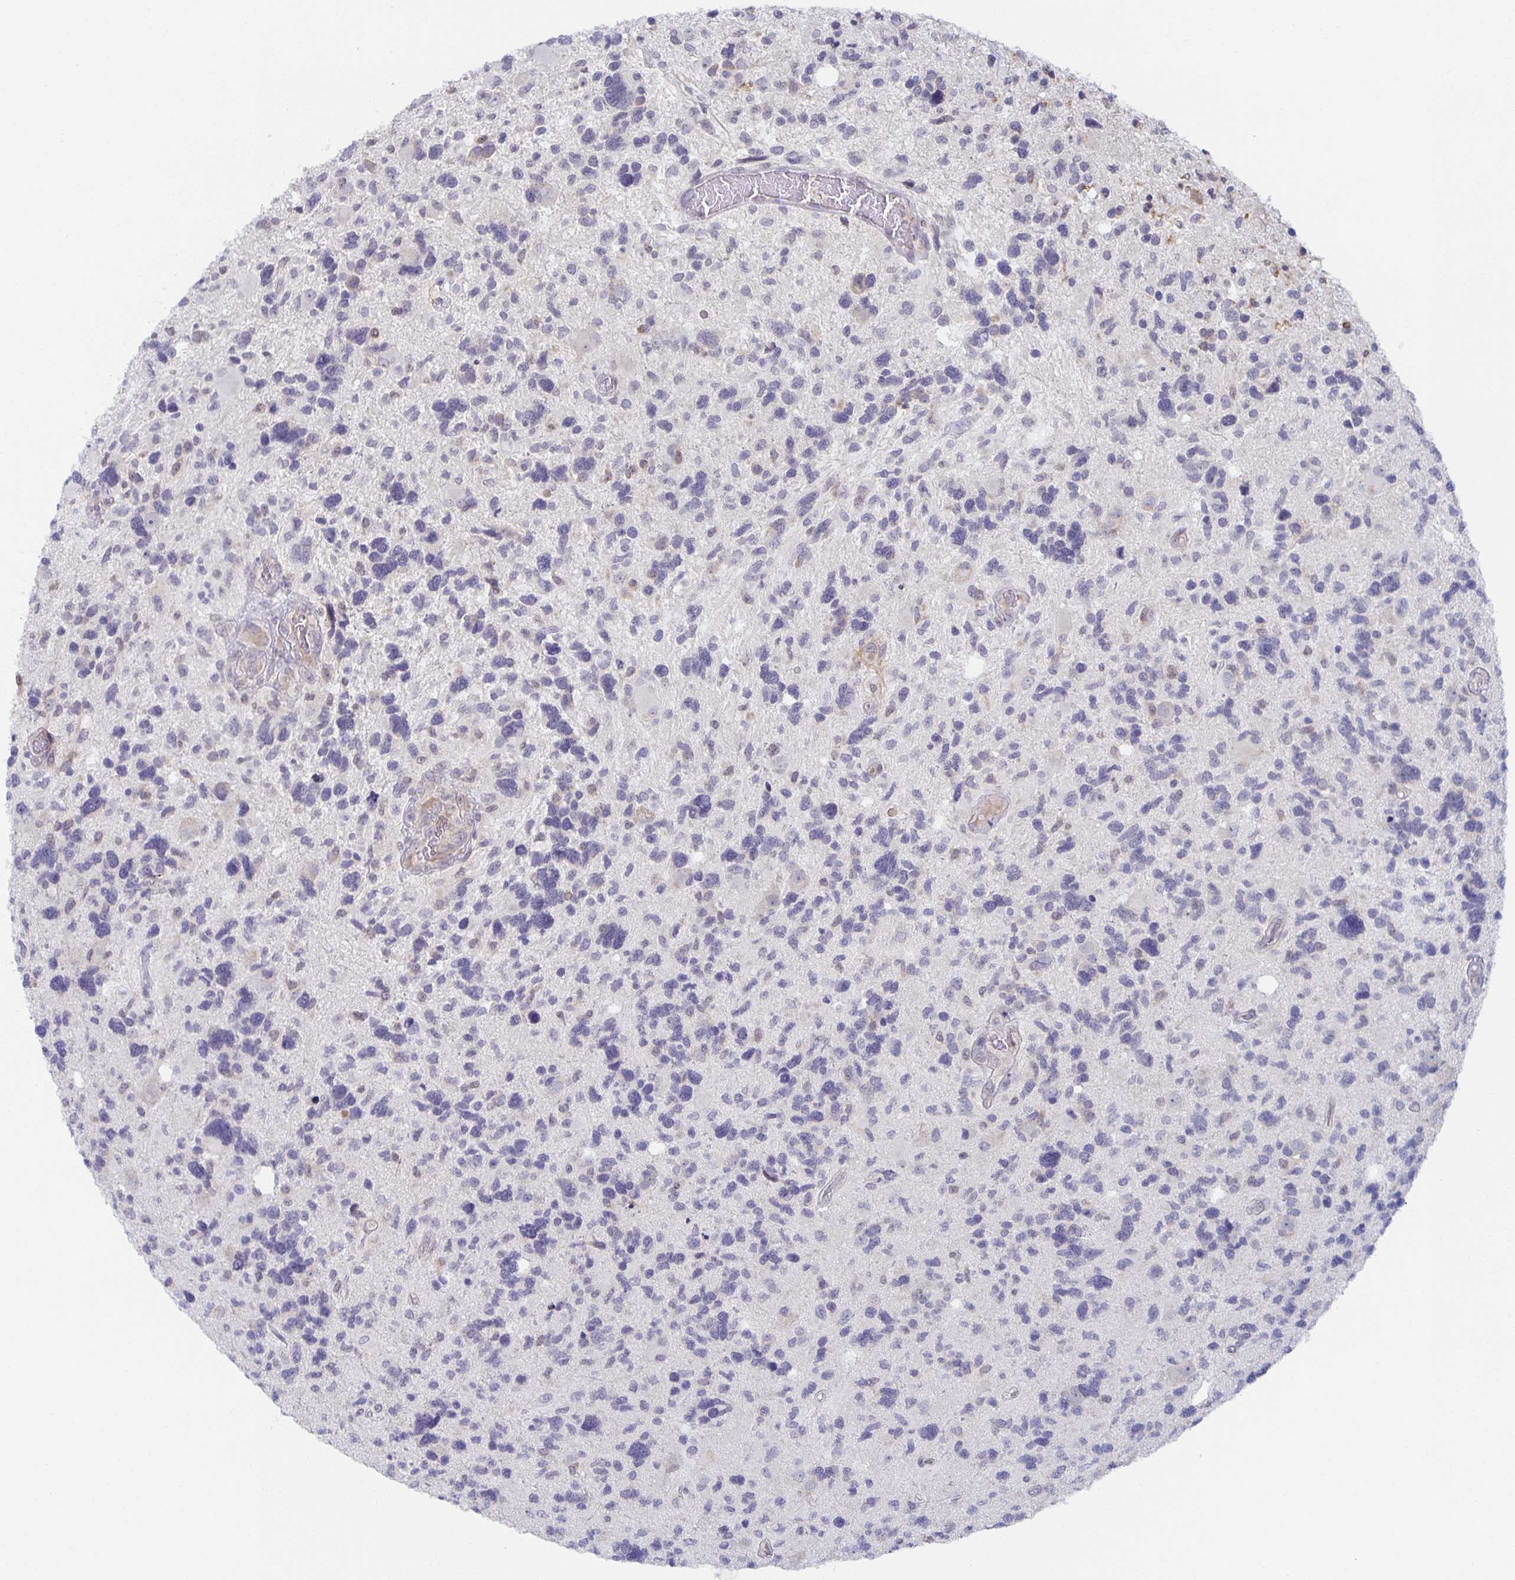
{"staining": {"intensity": "negative", "quantity": "none", "location": "none"}, "tissue": "glioma", "cell_type": "Tumor cells", "image_type": "cancer", "snomed": [{"axis": "morphology", "description": "Glioma, malignant, High grade"}, {"axis": "topography", "description": "Brain"}], "caption": "Immunohistochemistry (IHC) of malignant glioma (high-grade) exhibits no positivity in tumor cells. Nuclei are stained in blue.", "gene": "BAD", "patient": {"sex": "male", "age": 49}}